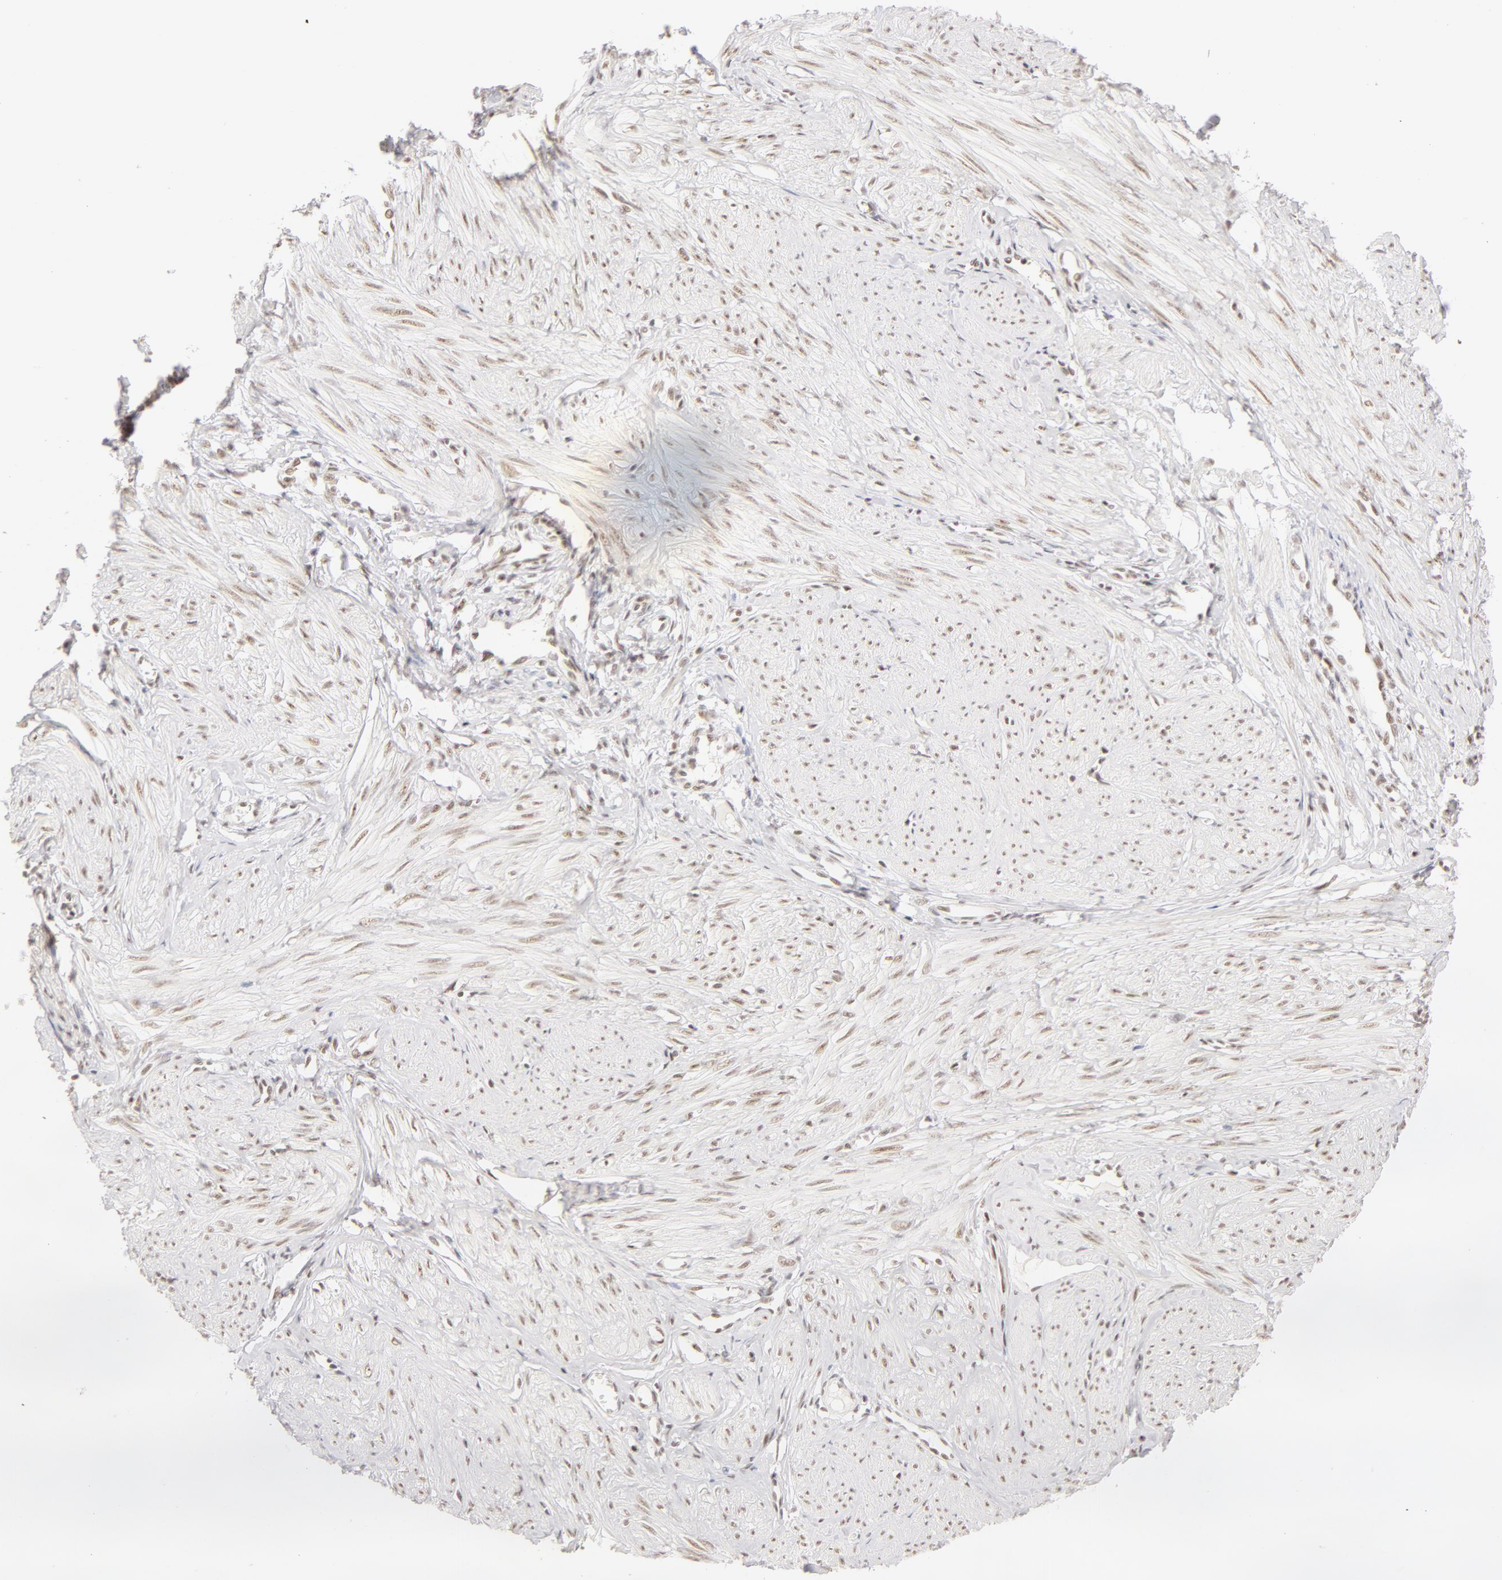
{"staining": {"intensity": "moderate", "quantity": ">75%", "location": "nuclear"}, "tissue": "smooth muscle", "cell_type": "Smooth muscle cells", "image_type": "normal", "snomed": [{"axis": "morphology", "description": "Normal tissue, NOS"}, {"axis": "topography", "description": "Uterus"}], "caption": "Human smooth muscle stained for a protein (brown) exhibits moderate nuclear positive expression in about >75% of smooth muscle cells.", "gene": "RBM39", "patient": {"sex": "female", "age": 45}}